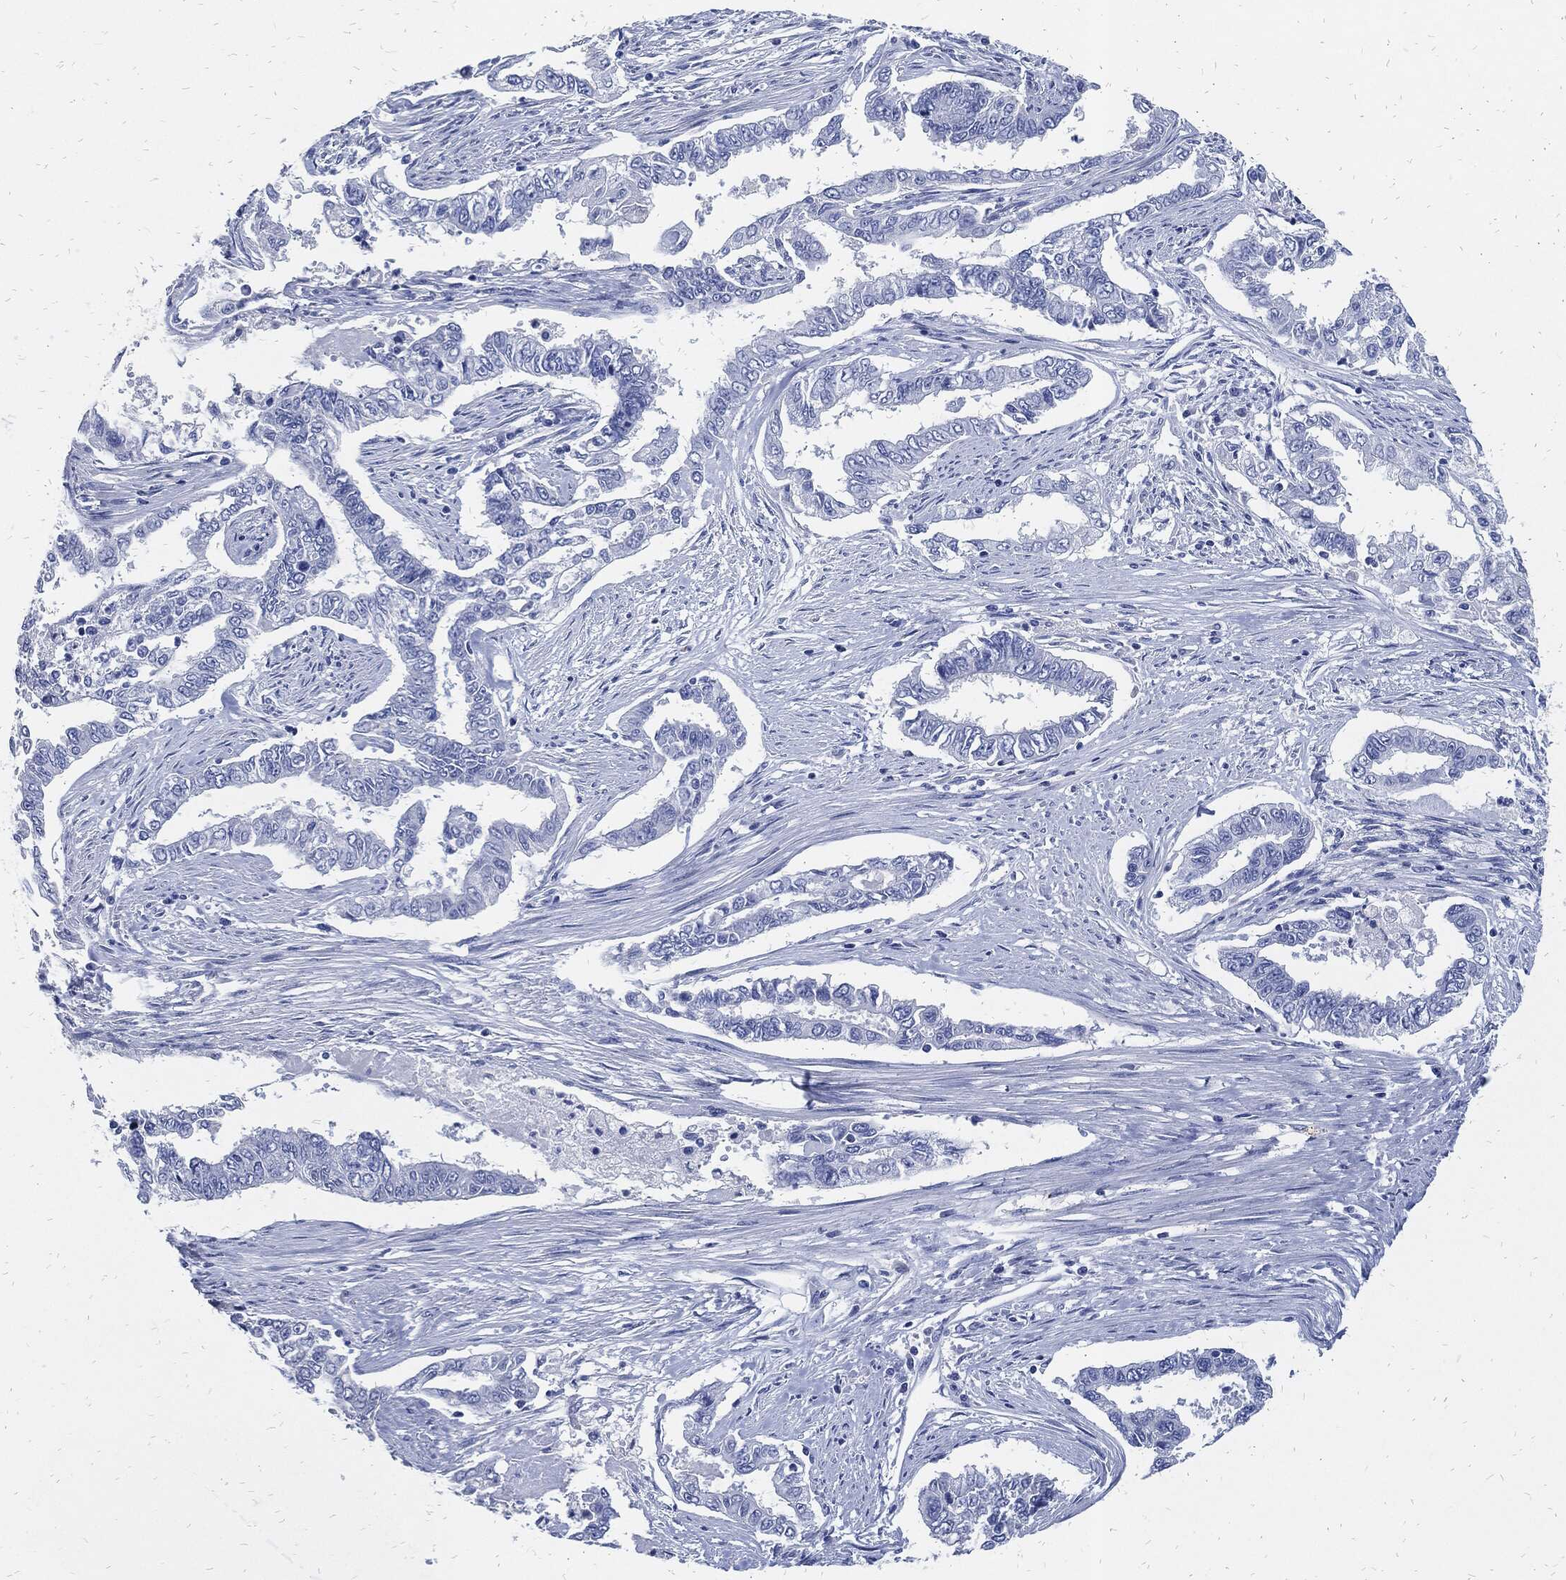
{"staining": {"intensity": "negative", "quantity": "none", "location": "none"}, "tissue": "endometrial cancer", "cell_type": "Tumor cells", "image_type": "cancer", "snomed": [{"axis": "morphology", "description": "Adenocarcinoma, NOS"}, {"axis": "topography", "description": "Uterus"}], "caption": "Immunohistochemistry micrograph of endometrial cancer stained for a protein (brown), which reveals no expression in tumor cells. The staining is performed using DAB (3,3'-diaminobenzidine) brown chromogen with nuclei counter-stained in using hematoxylin.", "gene": "FABP4", "patient": {"sex": "female", "age": 59}}